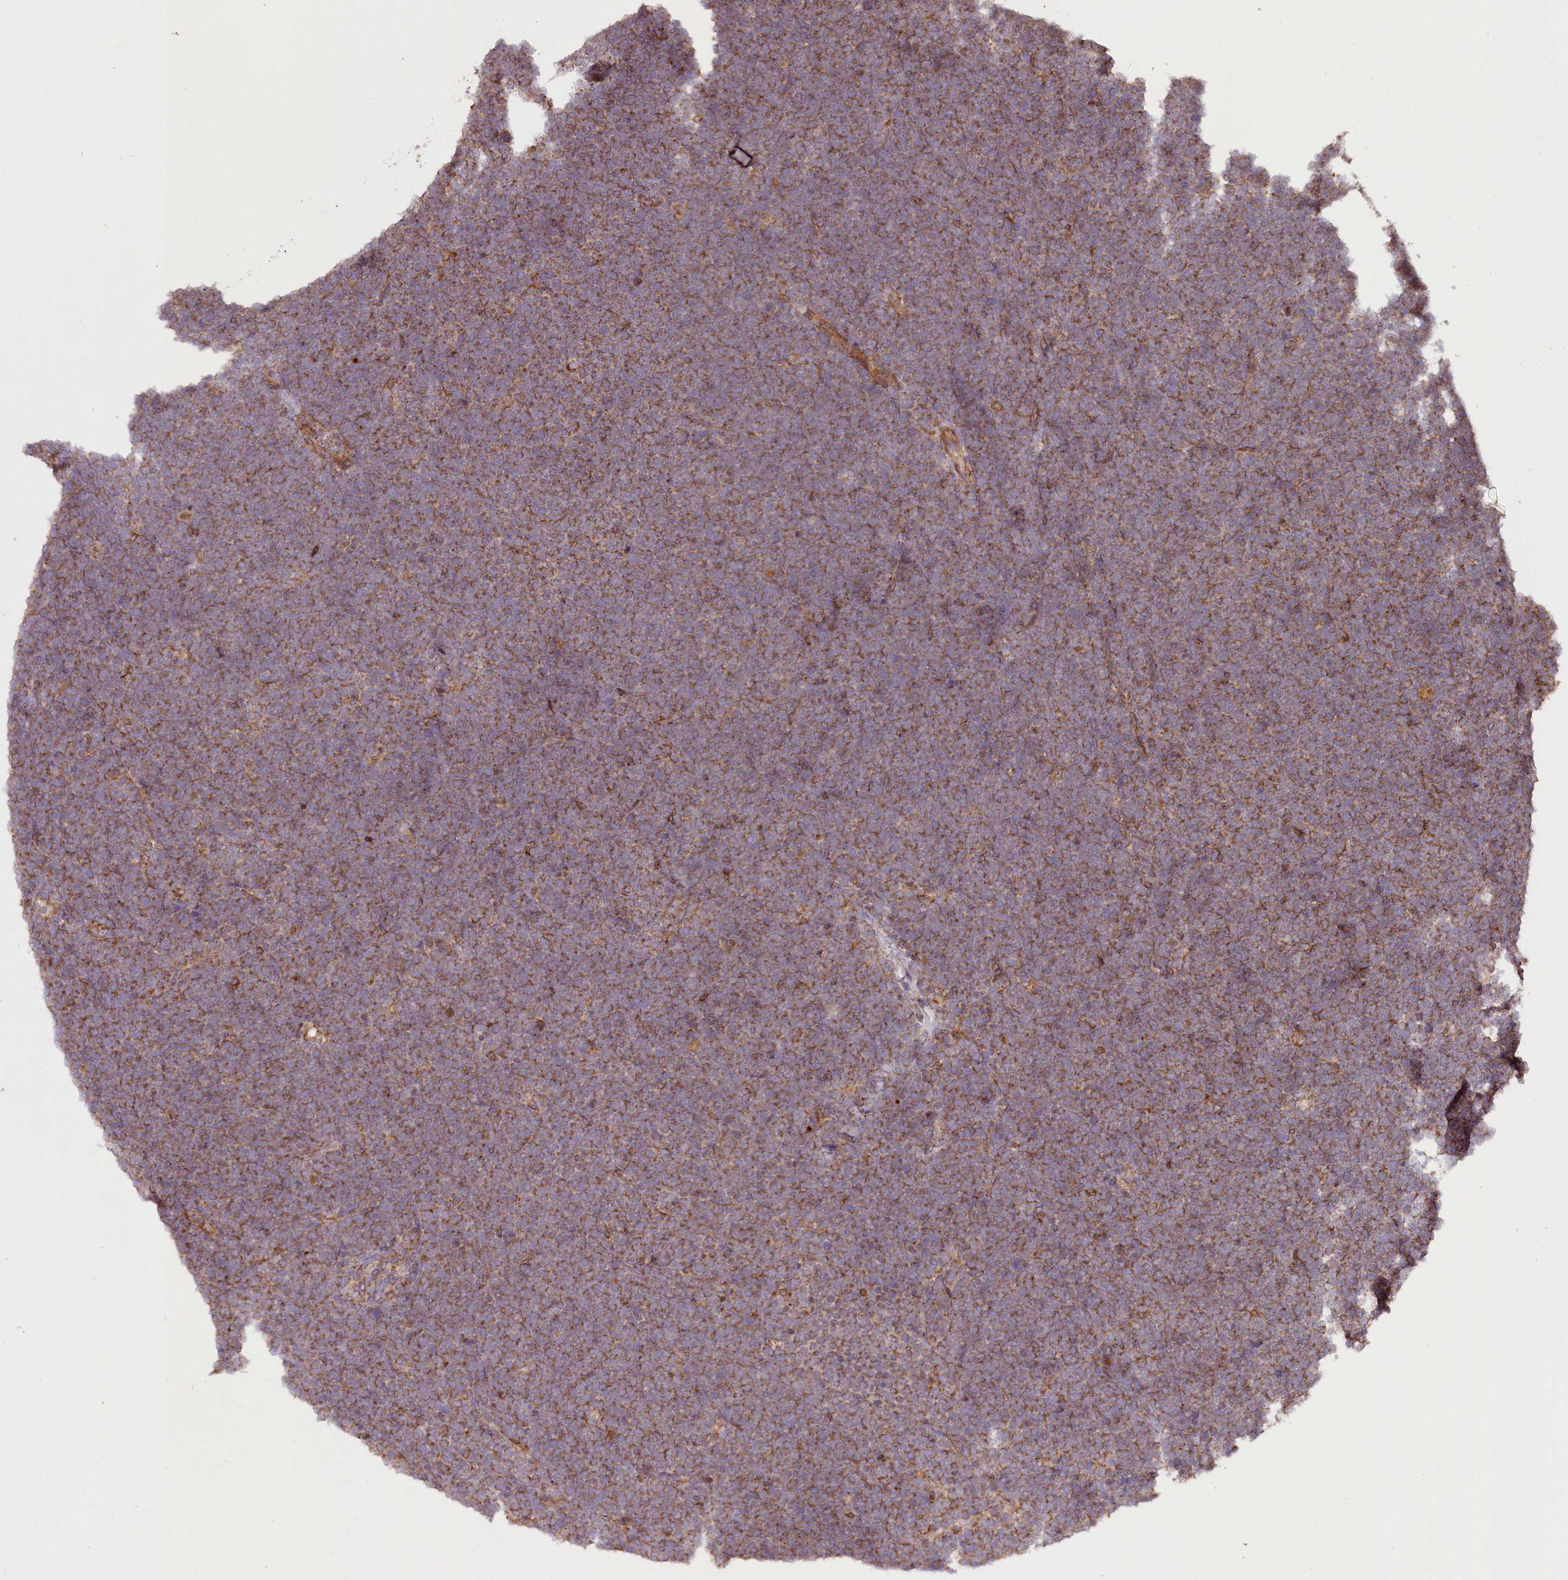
{"staining": {"intensity": "moderate", "quantity": "25%-75%", "location": "cytoplasmic/membranous"}, "tissue": "lymphoma", "cell_type": "Tumor cells", "image_type": "cancer", "snomed": [{"axis": "morphology", "description": "Malignant lymphoma, non-Hodgkin's type, High grade"}, {"axis": "topography", "description": "Lymph node"}], "caption": "This micrograph shows IHC staining of human high-grade malignant lymphoma, non-Hodgkin's type, with medium moderate cytoplasmic/membranous positivity in about 25%-75% of tumor cells.", "gene": "RAB7A", "patient": {"sex": "male", "age": 13}}